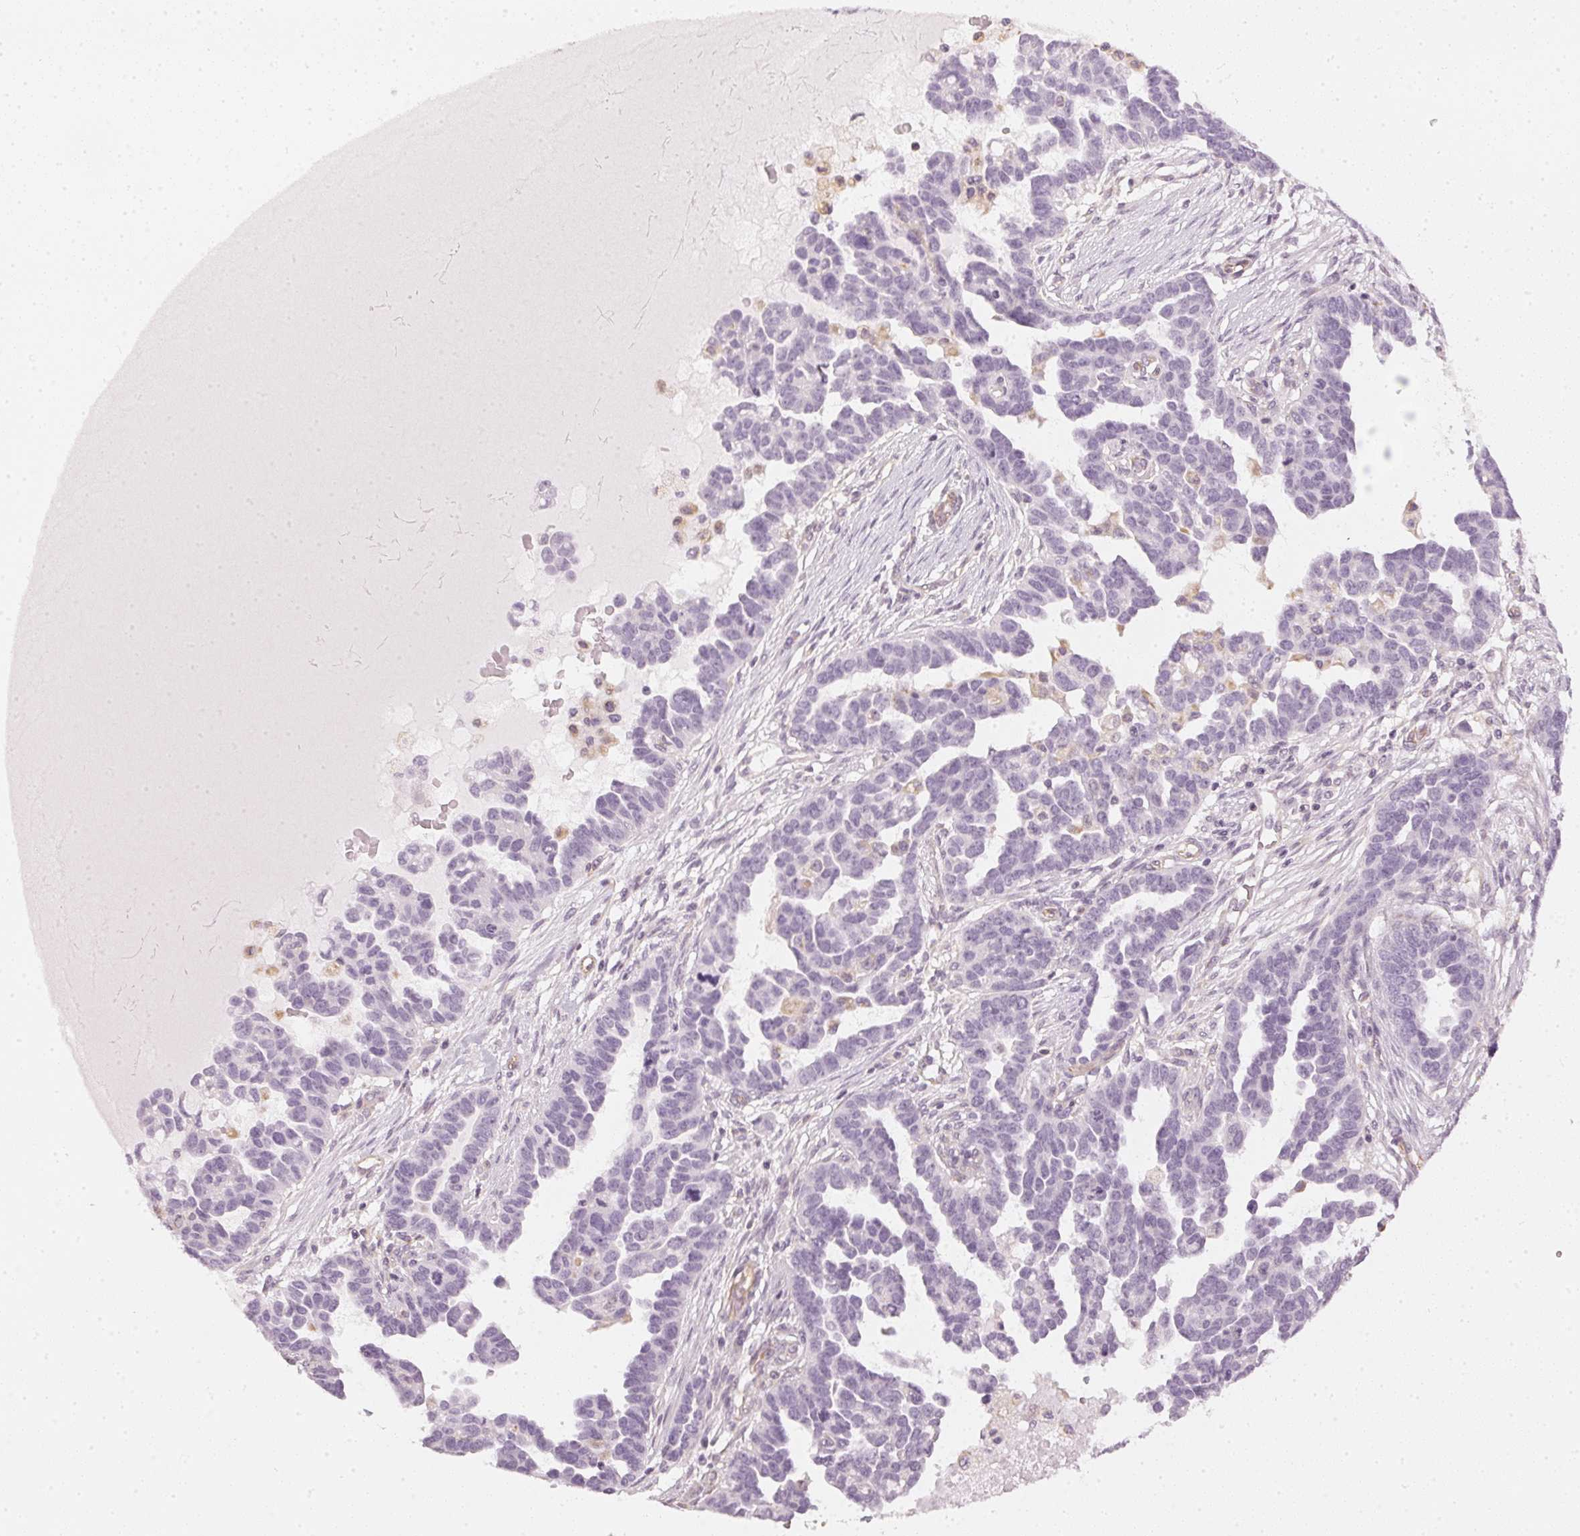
{"staining": {"intensity": "negative", "quantity": "none", "location": "none"}, "tissue": "ovarian cancer", "cell_type": "Tumor cells", "image_type": "cancer", "snomed": [{"axis": "morphology", "description": "Cystadenocarcinoma, serous, NOS"}, {"axis": "topography", "description": "Ovary"}], "caption": "There is no significant expression in tumor cells of ovarian serous cystadenocarcinoma.", "gene": "APLP1", "patient": {"sex": "female", "age": 54}}